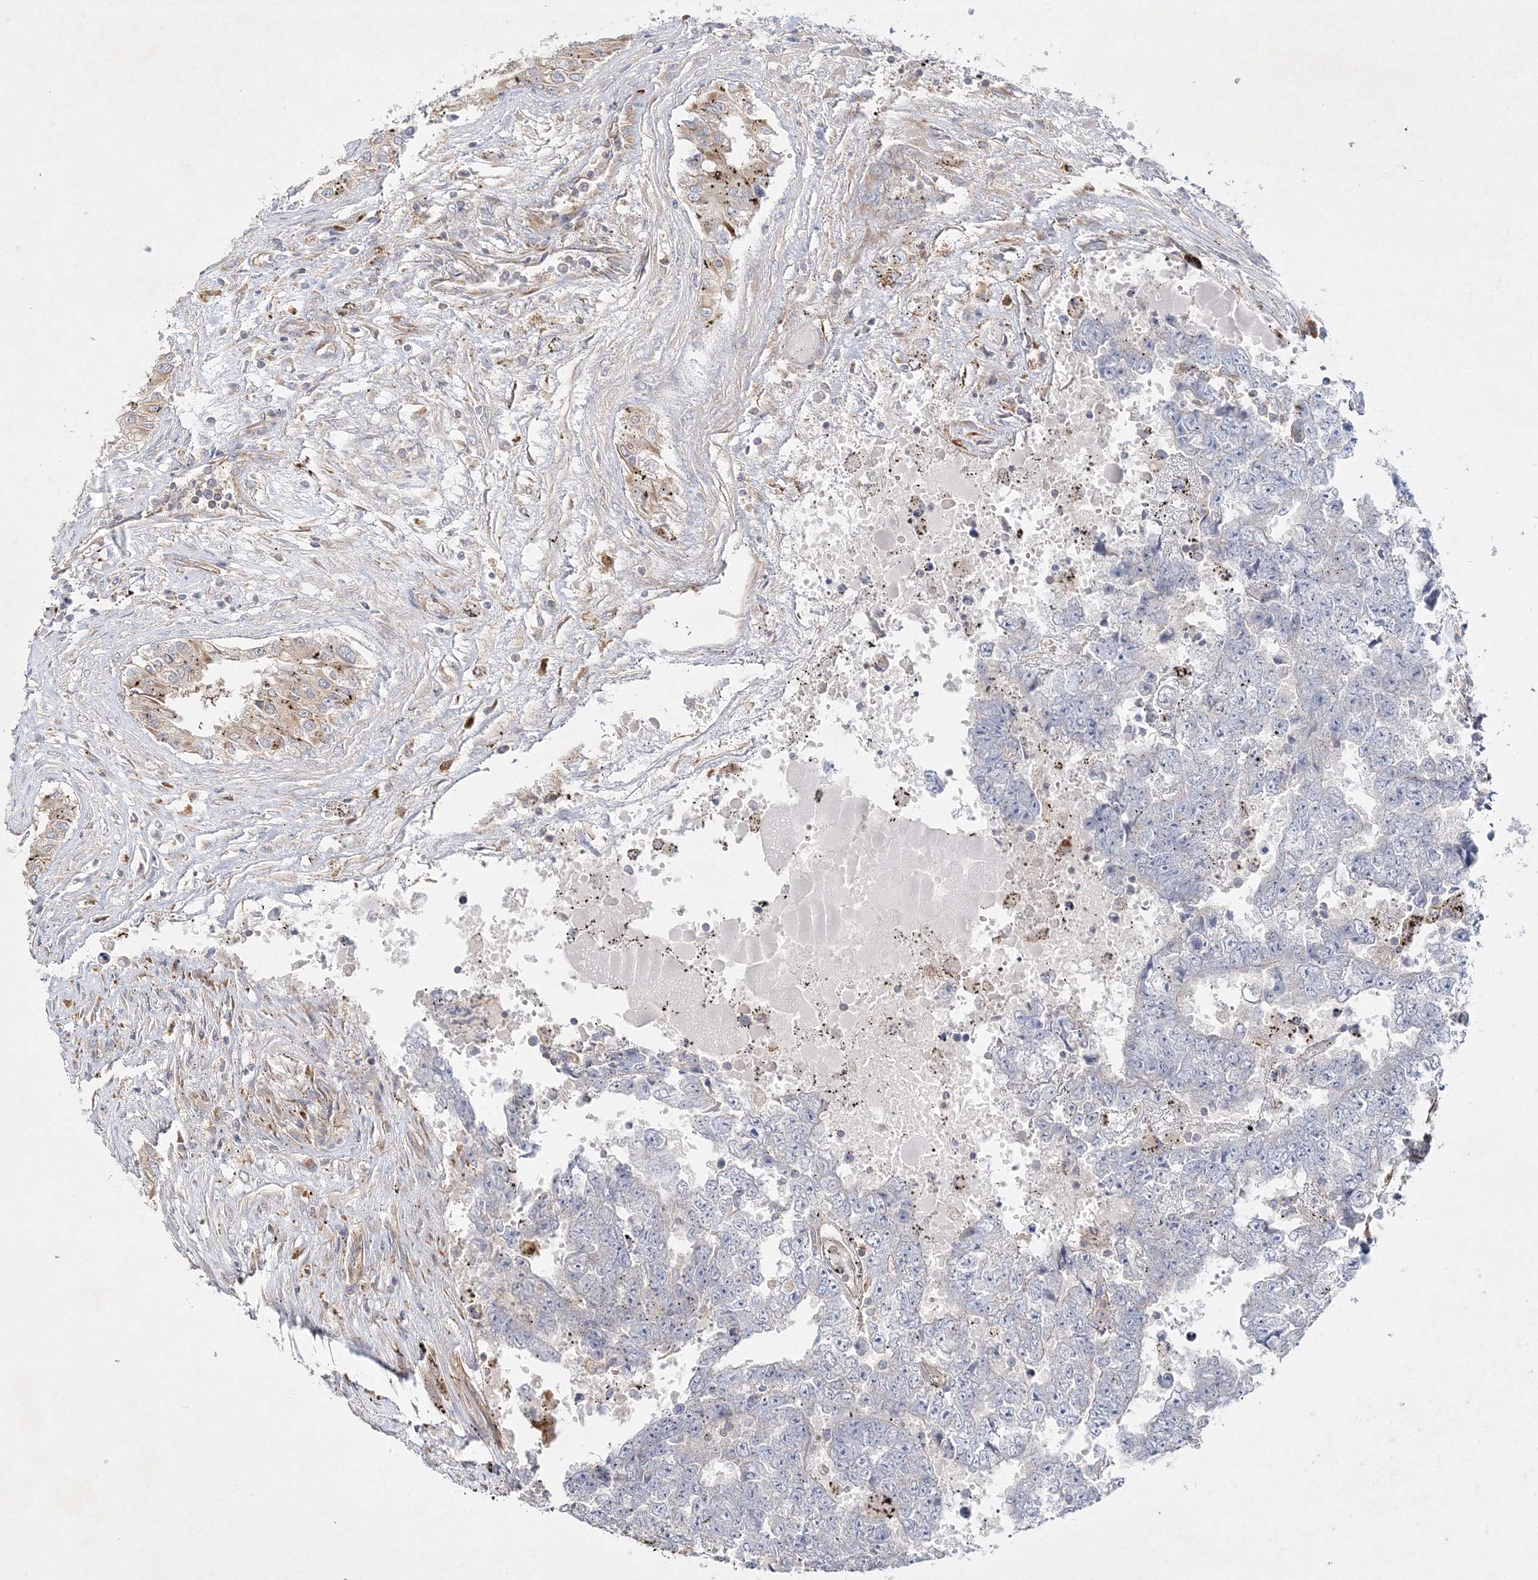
{"staining": {"intensity": "negative", "quantity": "none", "location": "none"}, "tissue": "testis cancer", "cell_type": "Tumor cells", "image_type": "cancer", "snomed": [{"axis": "morphology", "description": "Carcinoma, Embryonal, NOS"}, {"axis": "topography", "description": "Testis"}], "caption": "High magnification brightfield microscopy of testis embryonal carcinoma stained with DAB (brown) and counterstained with hematoxylin (blue): tumor cells show no significant expression.", "gene": "WDR37", "patient": {"sex": "male", "age": 25}}